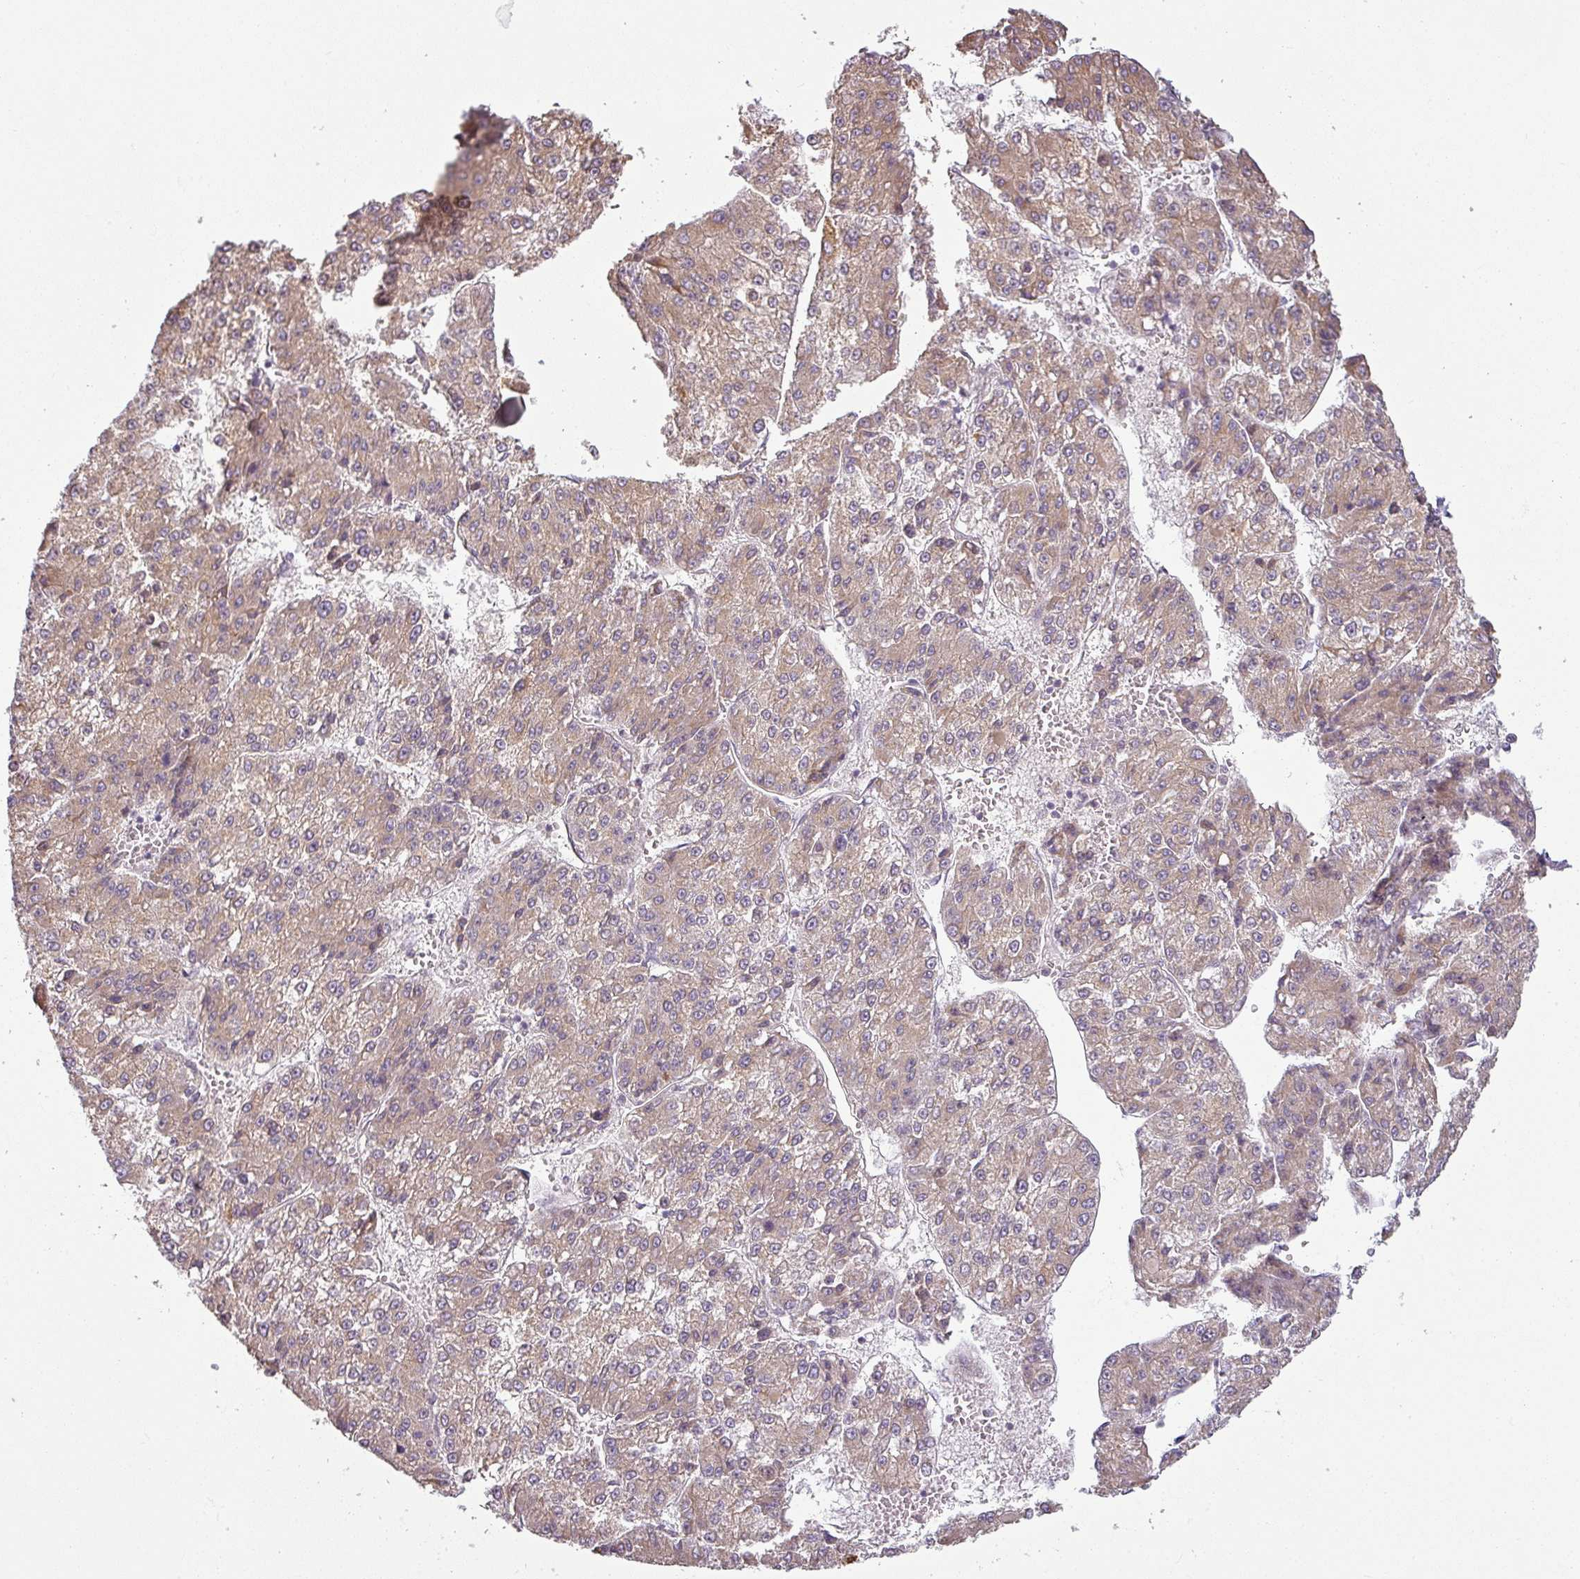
{"staining": {"intensity": "weak", "quantity": ">75%", "location": "cytoplasmic/membranous"}, "tissue": "liver cancer", "cell_type": "Tumor cells", "image_type": "cancer", "snomed": [{"axis": "morphology", "description": "Carcinoma, Hepatocellular, NOS"}, {"axis": "topography", "description": "Liver"}], "caption": "Human liver cancer (hepatocellular carcinoma) stained for a protein (brown) displays weak cytoplasmic/membranous positive positivity in approximately >75% of tumor cells.", "gene": "CCDC144A", "patient": {"sex": "female", "age": 73}}